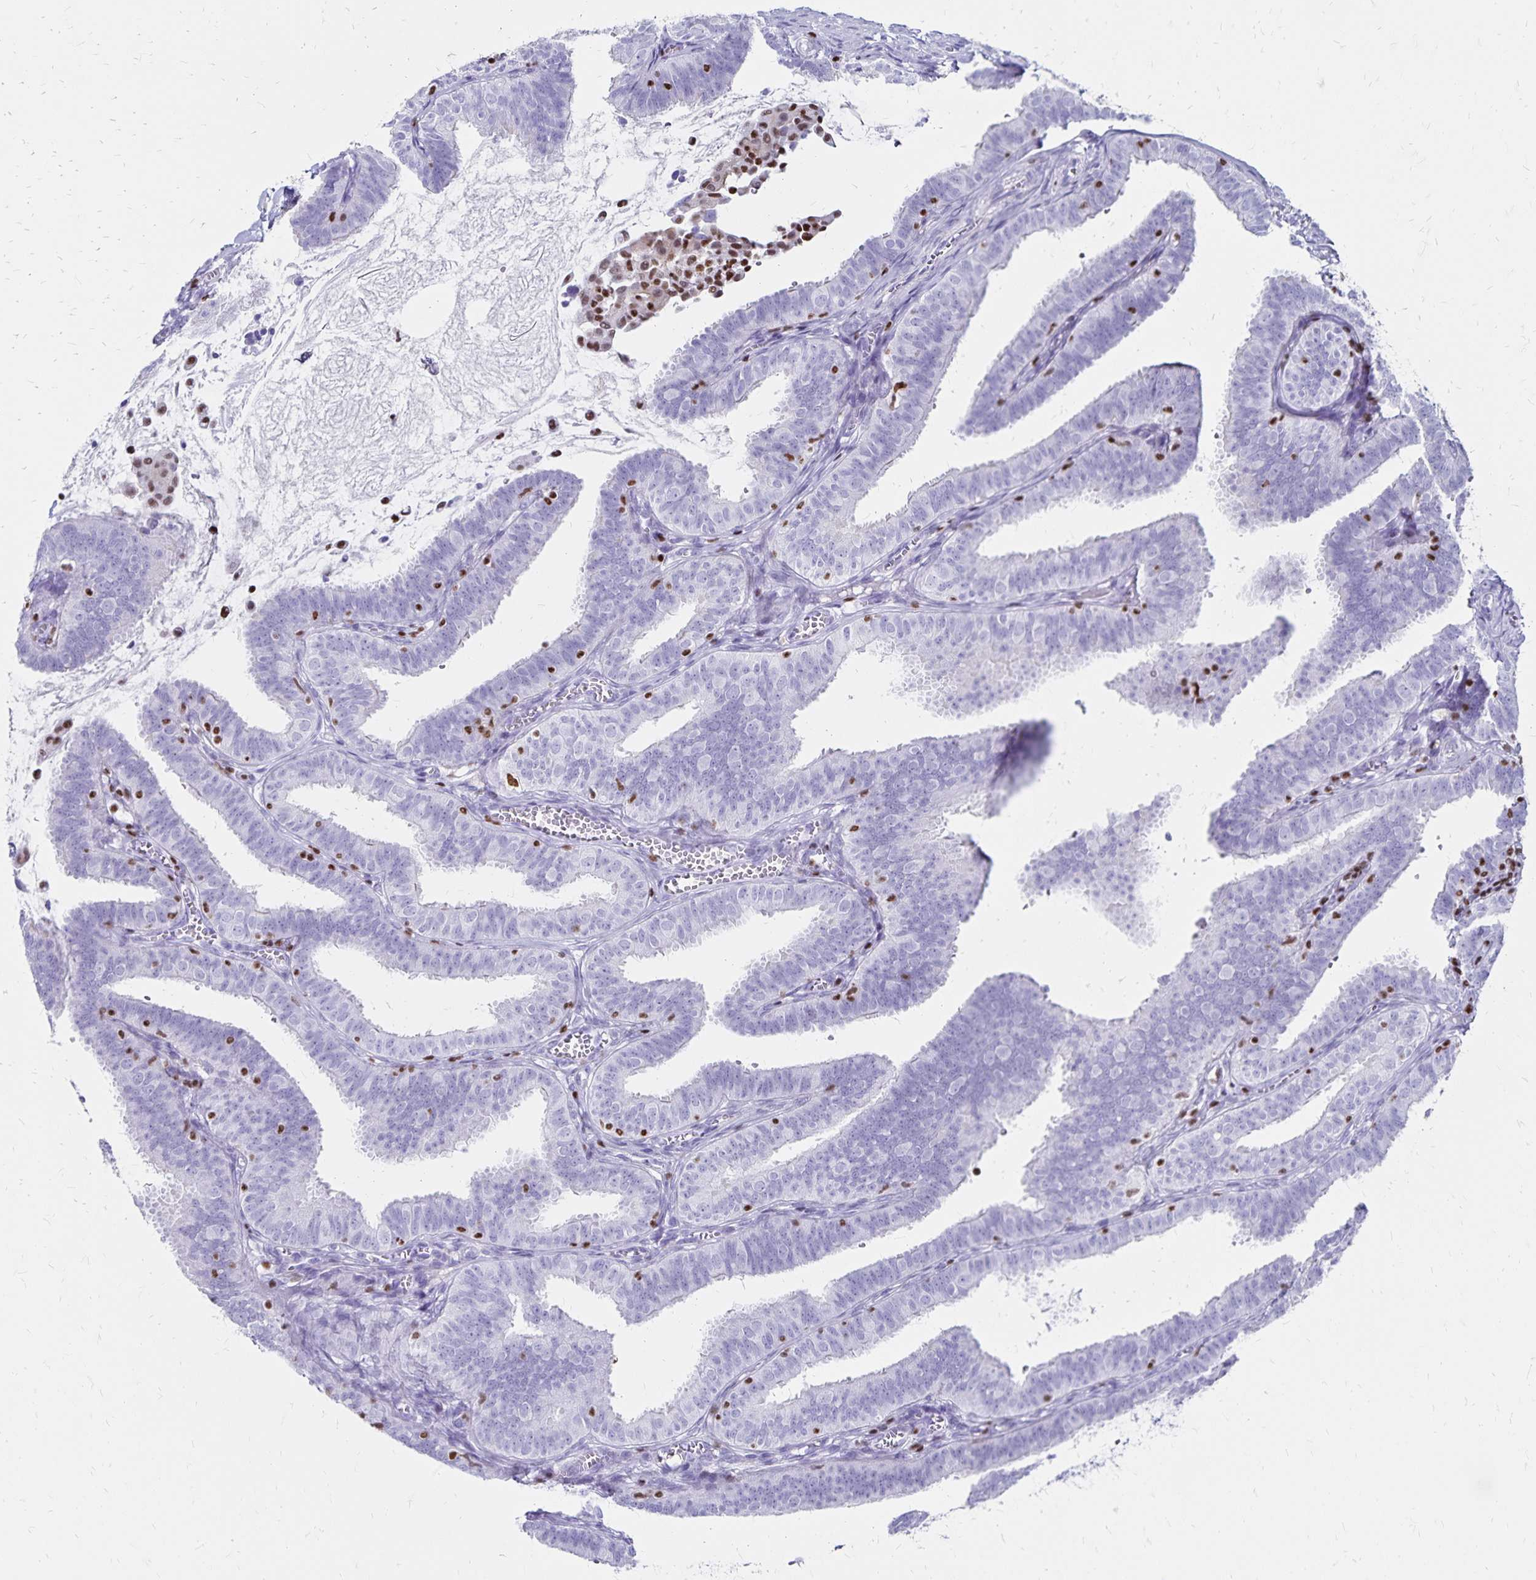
{"staining": {"intensity": "negative", "quantity": "none", "location": "none"}, "tissue": "fallopian tube", "cell_type": "Glandular cells", "image_type": "normal", "snomed": [{"axis": "morphology", "description": "Normal tissue, NOS"}, {"axis": "topography", "description": "Fallopian tube"}], "caption": "The photomicrograph reveals no significant staining in glandular cells of fallopian tube.", "gene": "IKZF1", "patient": {"sex": "female", "age": 25}}